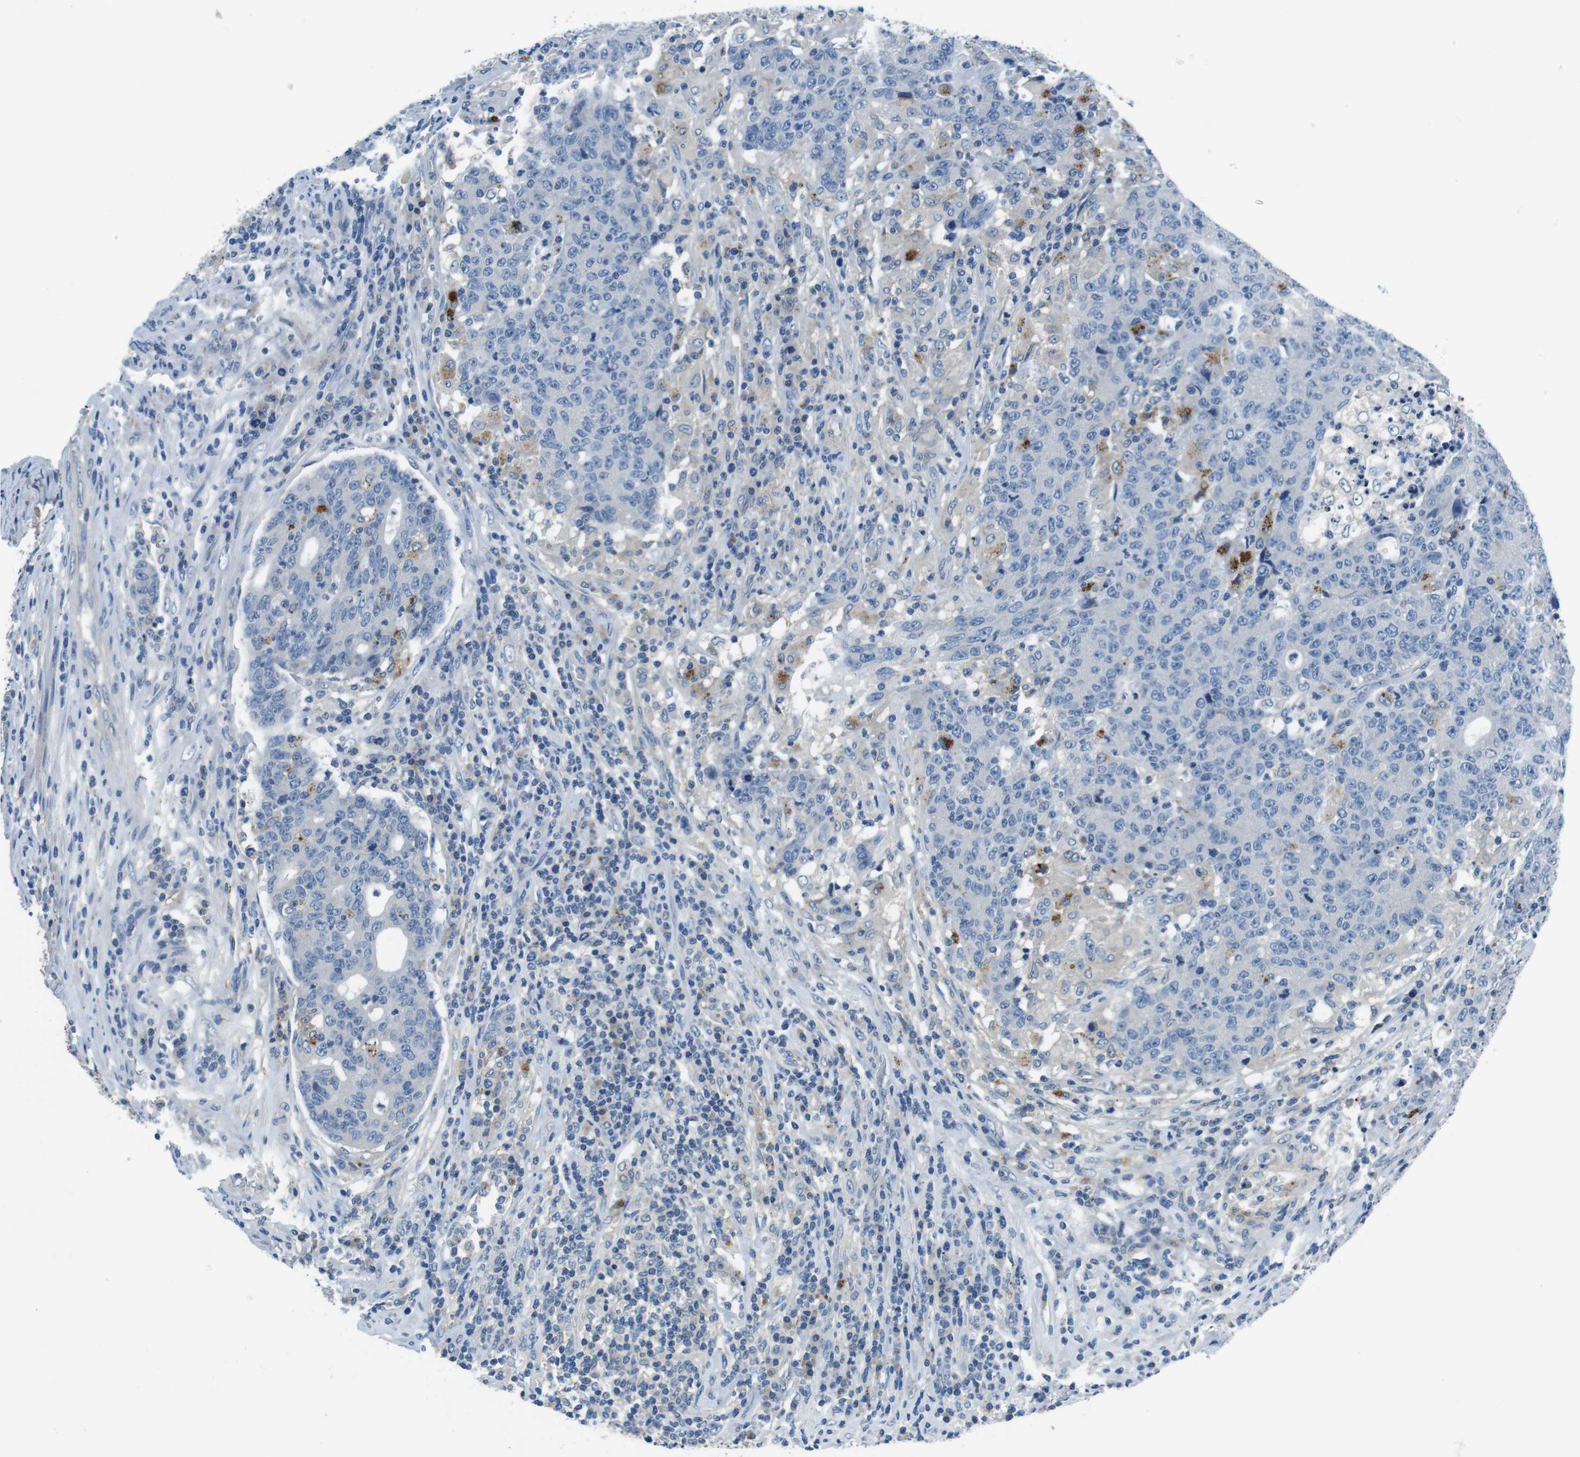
{"staining": {"intensity": "negative", "quantity": "none", "location": "none"}, "tissue": "colorectal cancer", "cell_type": "Tumor cells", "image_type": "cancer", "snomed": [{"axis": "morphology", "description": "Normal tissue, NOS"}, {"axis": "morphology", "description": "Adenocarcinoma, NOS"}, {"axis": "topography", "description": "Colon"}], "caption": "An image of adenocarcinoma (colorectal) stained for a protein reveals no brown staining in tumor cells.", "gene": "TULP3", "patient": {"sex": "female", "age": 75}}